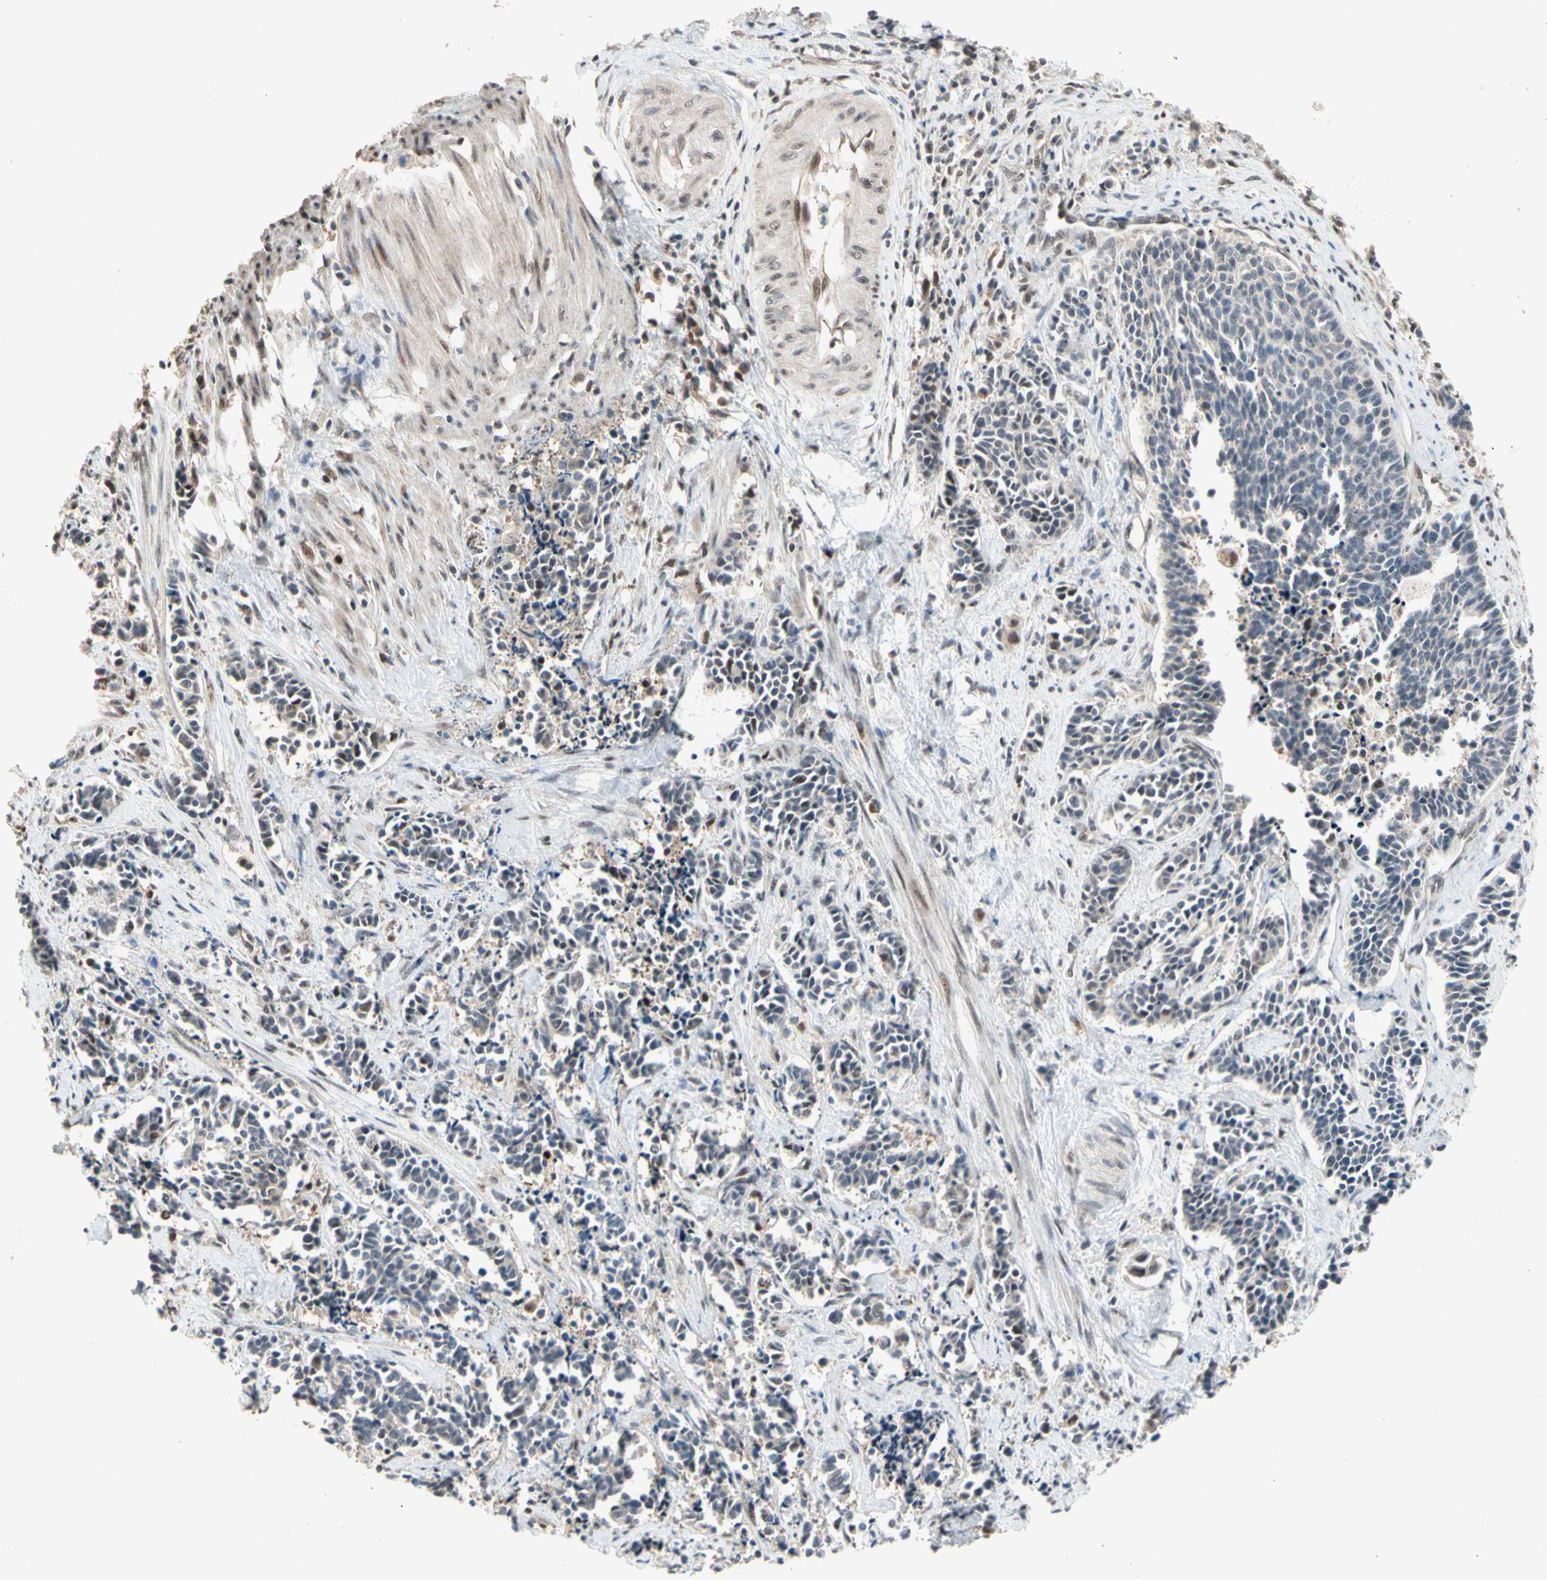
{"staining": {"intensity": "weak", "quantity": "<25%", "location": "cytoplasmic/membranous"}, "tissue": "cervical cancer", "cell_type": "Tumor cells", "image_type": "cancer", "snomed": [{"axis": "morphology", "description": "Squamous cell carcinoma, NOS"}, {"axis": "topography", "description": "Cervix"}], "caption": "Tumor cells are negative for brown protein staining in squamous cell carcinoma (cervical).", "gene": "NGEF", "patient": {"sex": "female", "age": 35}}